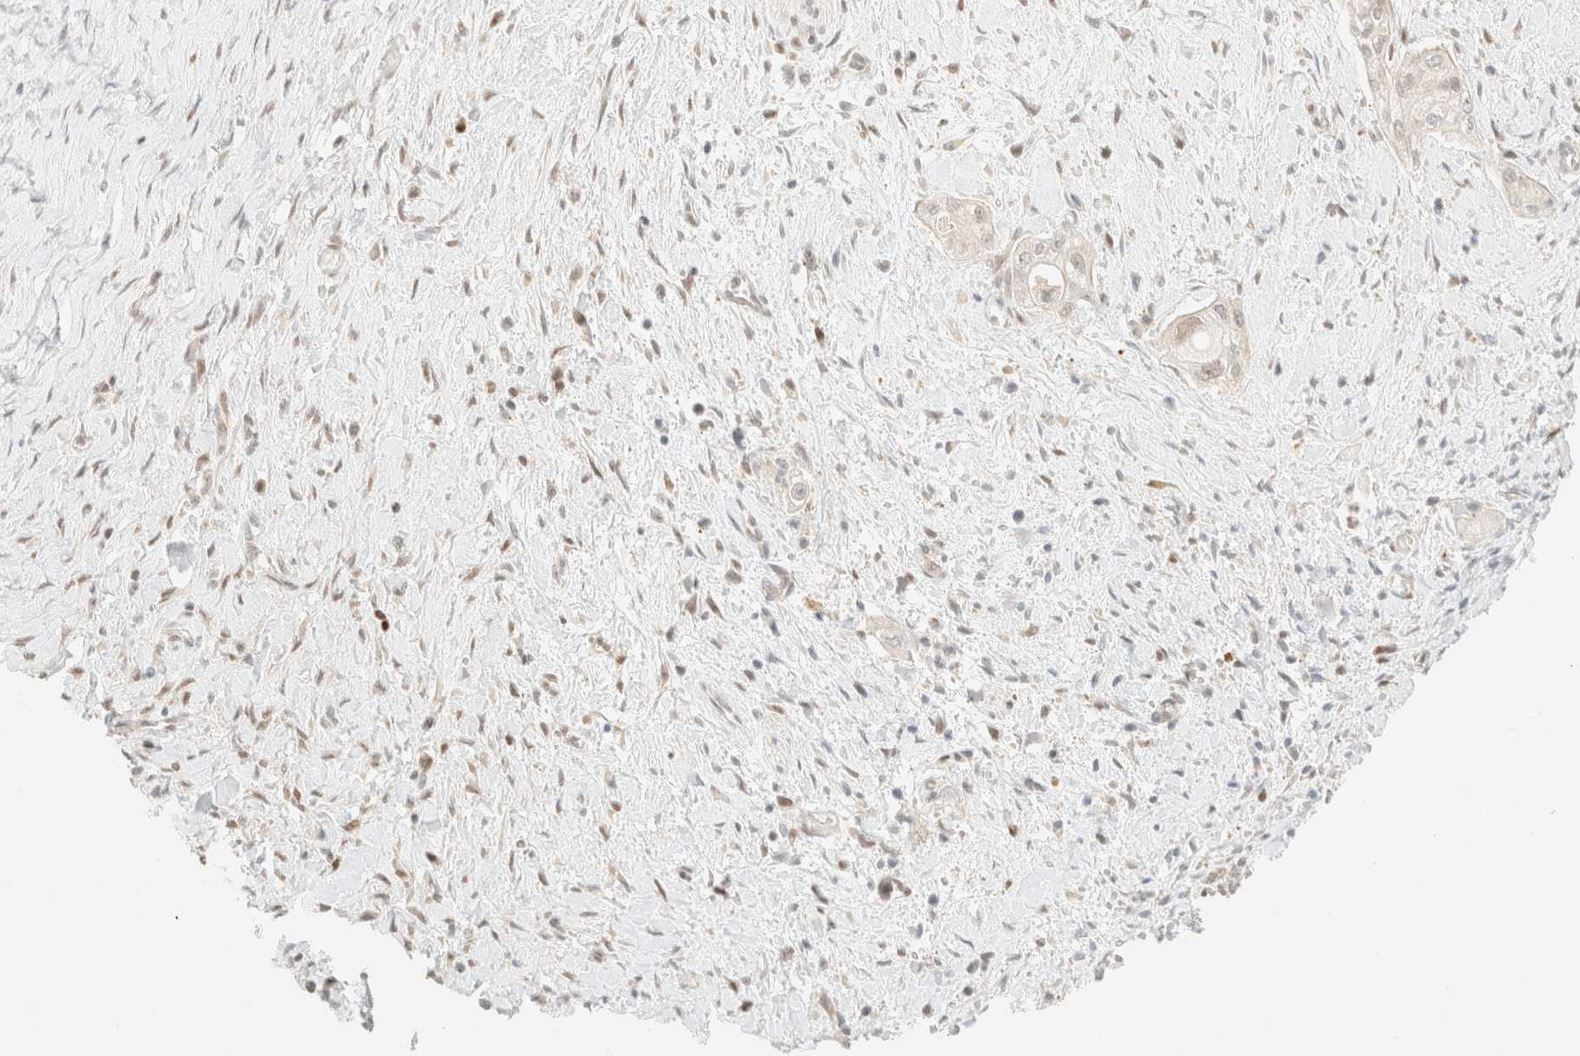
{"staining": {"intensity": "negative", "quantity": "none", "location": "none"}, "tissue": "pancreatic cancer", "cell_type": "Tumor cells", "image_type": "cancer", "snomed": [{"axis": "morphology", "description": "Adenocarcinoma, NOS"}, {"axis": "topography", "description": "Pancreas"}], "caption": "Tumor cells are negative for protein expression in human pancreatic cancer. (Brightfield microscopy of DAB (3,3'-diaminobenzidine) immunohistochemistry (IHC) at high magnification).", "gene": "TSR1", "patient": {"sex": "male", "age": 58}}